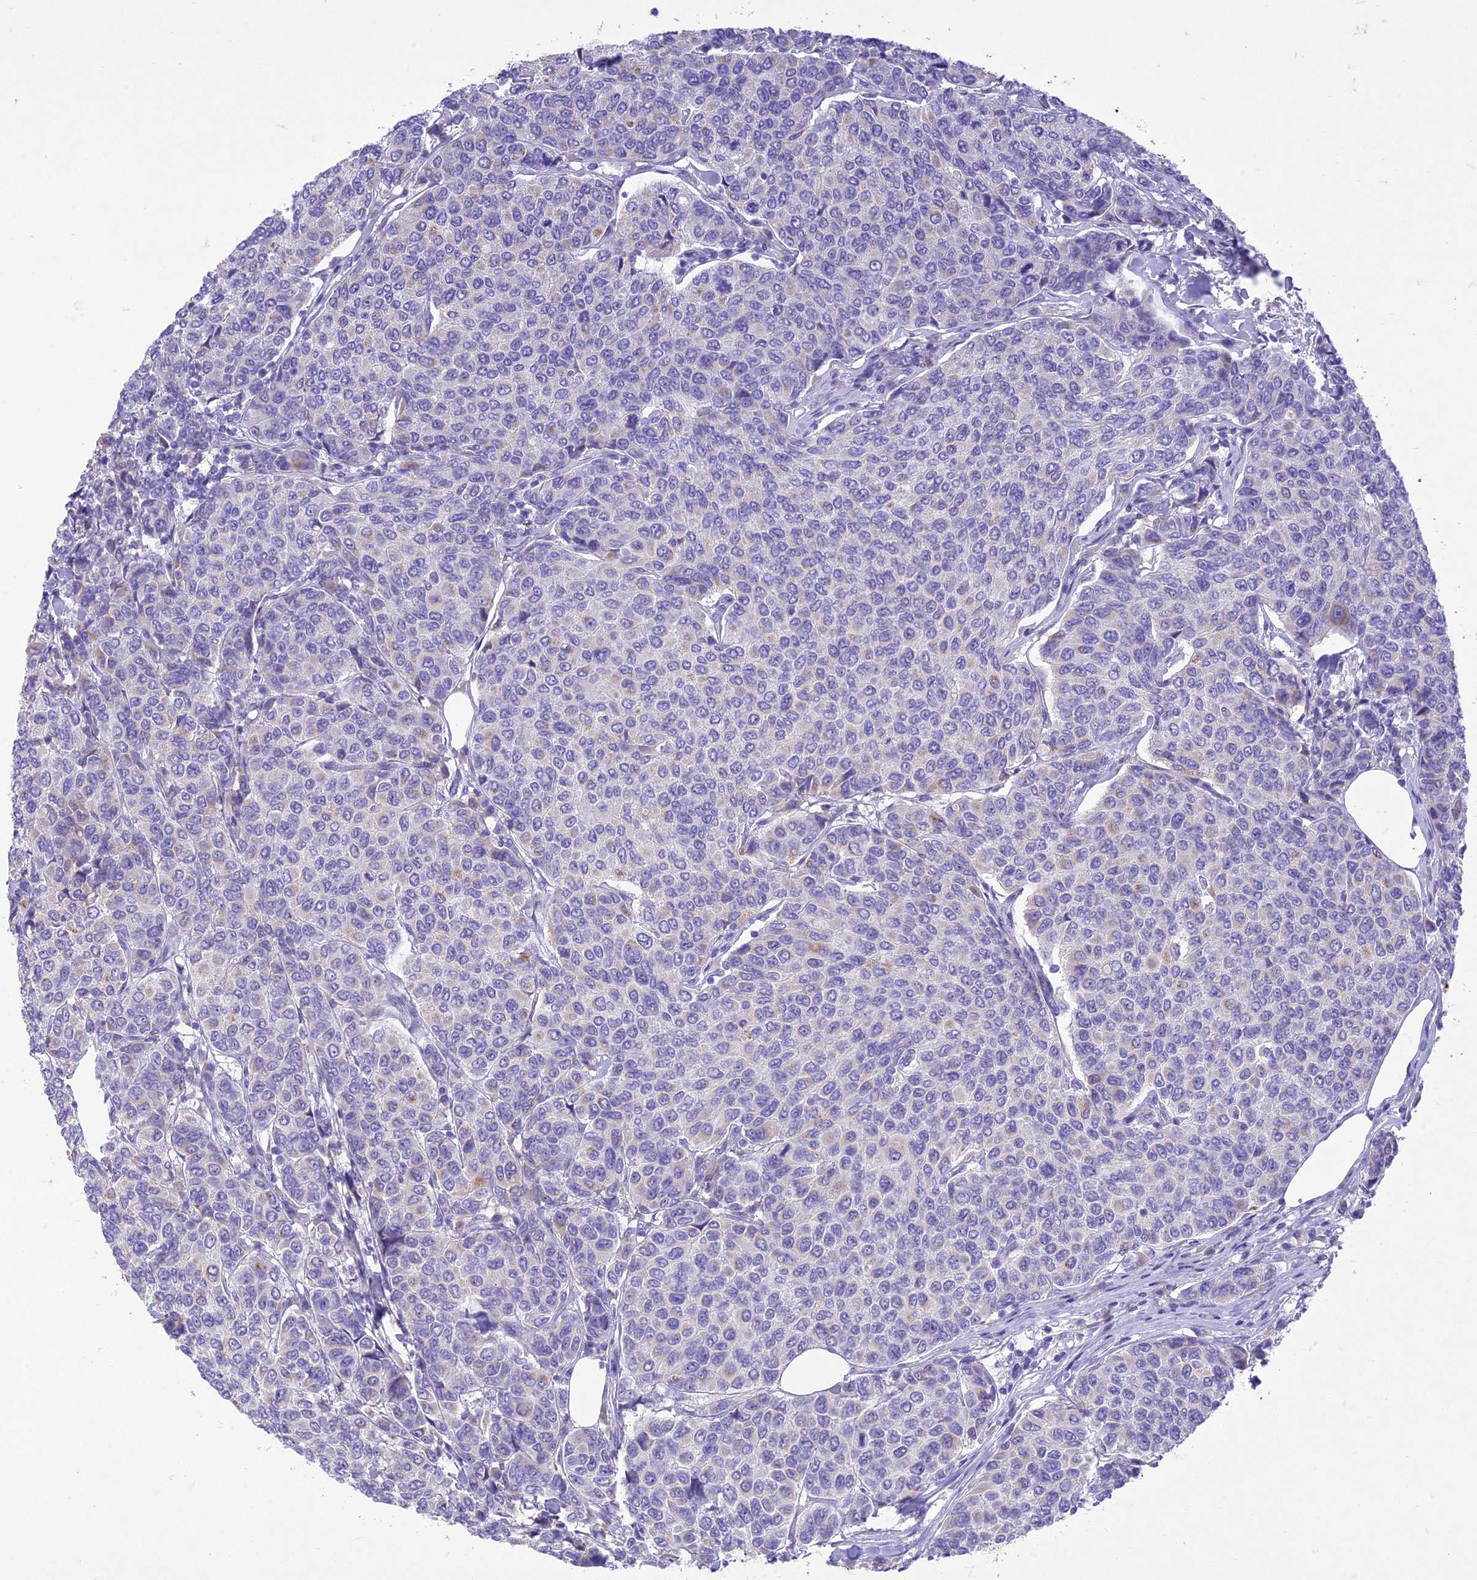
{"staining": {"intensity": "negative", "quantity": "none", "location": "none"}, "tissue": "breast cancer", "cell_type": "Tumor cells", "image_type": "cancer", "snomed": [{"axis": "morphology", "description": "Duct carcinoma"}, {"axis": "topography", "description": "Breast"}], "caption": "DAB (3,3'-diaminobenzidine) immunohistochemical staining of breast infiltrating ductal carcinoma exhibits no significant positivity in tumor cells.", "gene": "SLC13A5", "patient": {"sex": "female", "age": 55}}